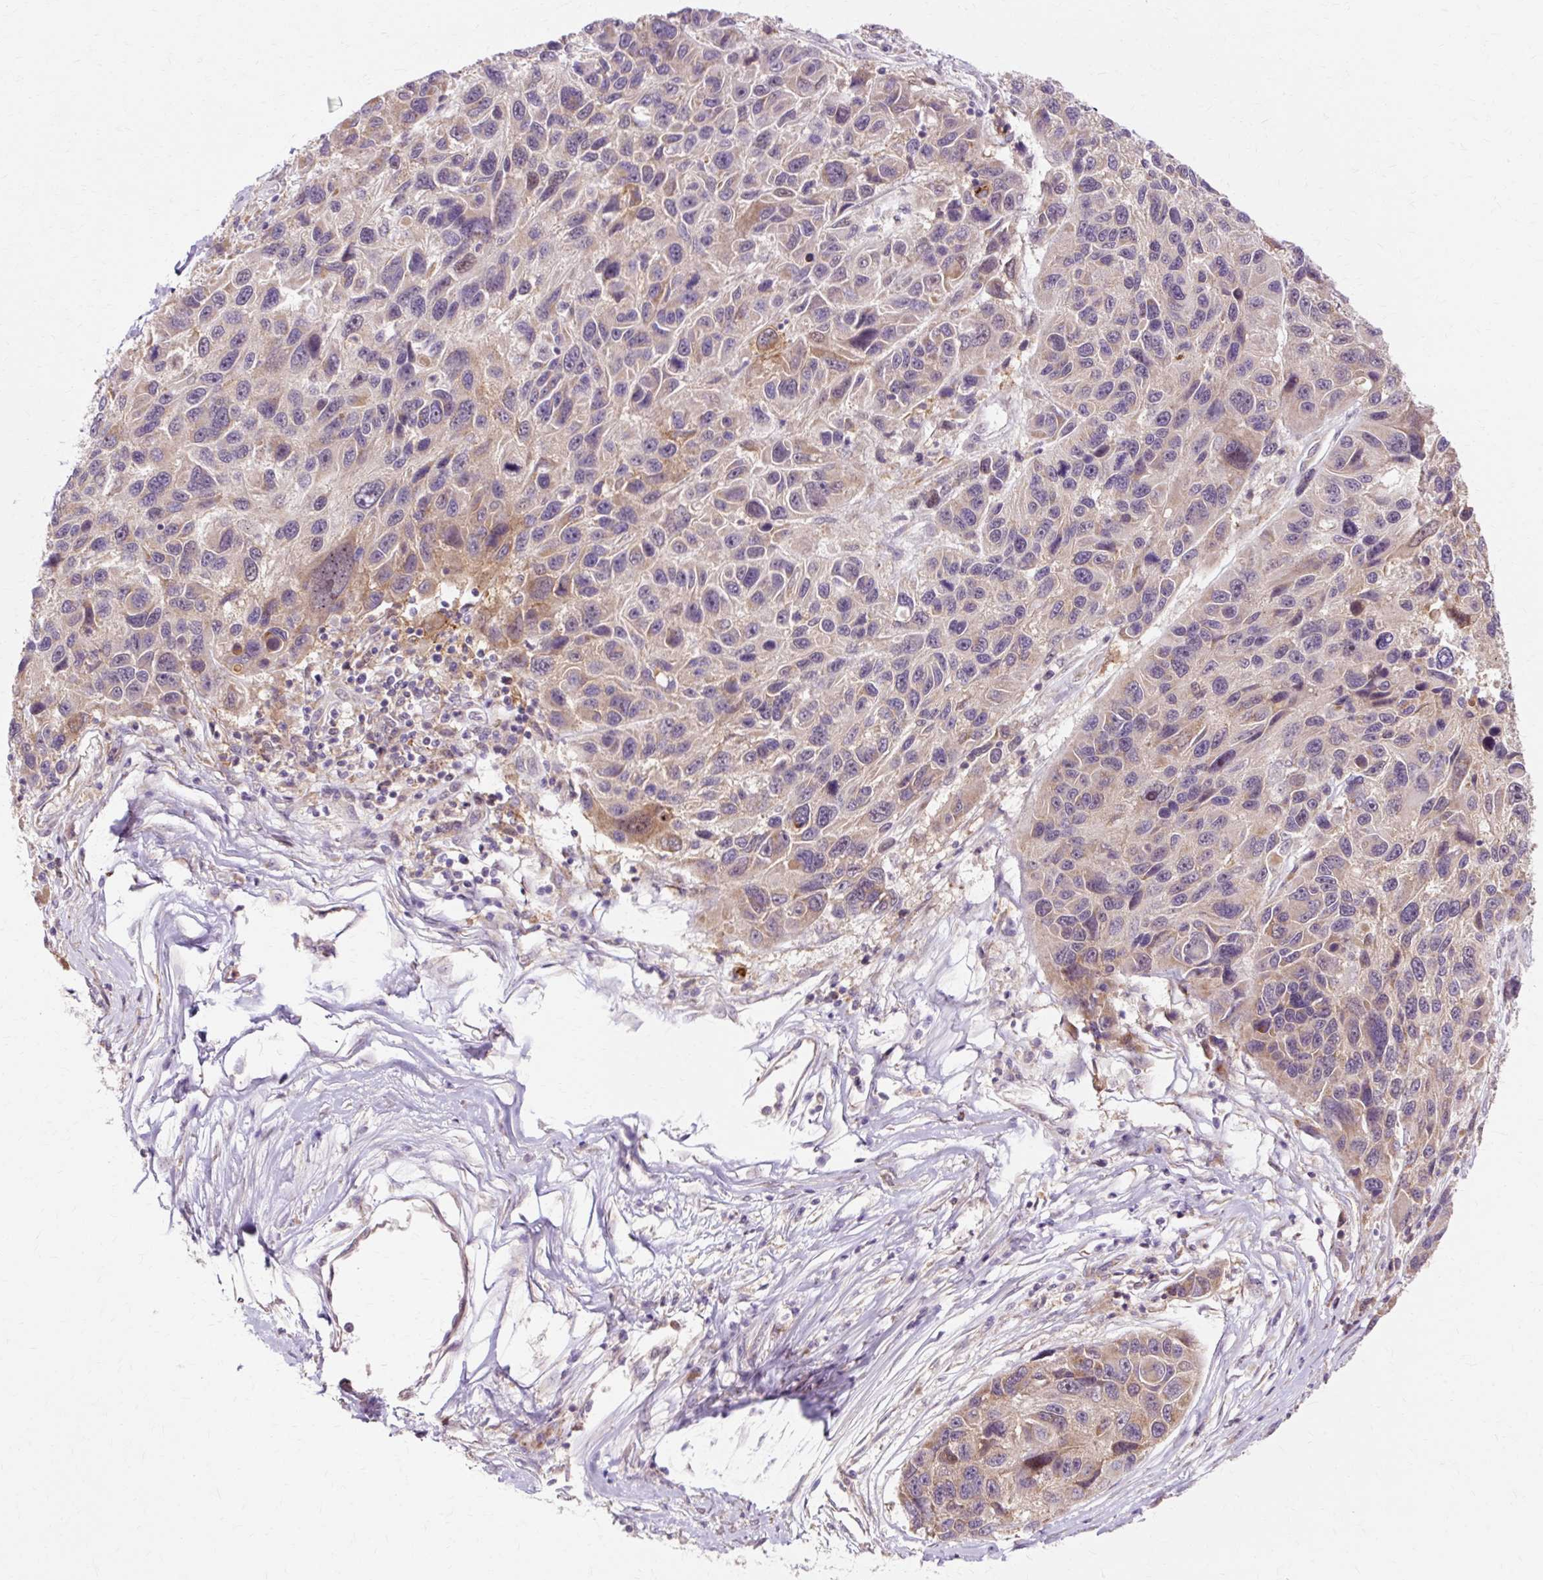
{"staining": {"intensity": "moderate", "quantity": "<25%", "location": "cytoplasmic/membranous,nuclear"}, "tissue": "melanoma", "cell_type": "Tumor cells", "image_type": "cancer", "snomed": [{"axis": "morphology", "description": "Malignant melanoma, NOS"}, {"axis": "topography", "description": "Skin"}], "caption": "Melanoma stained with immunohistochemistry (IHC) demonstrates moderate cytoplasmic/membranous and nuclear expression in about <25% of tumor cells.", "gene": "GEMIN2", "patient": {"sex": "male", "age": 53}}